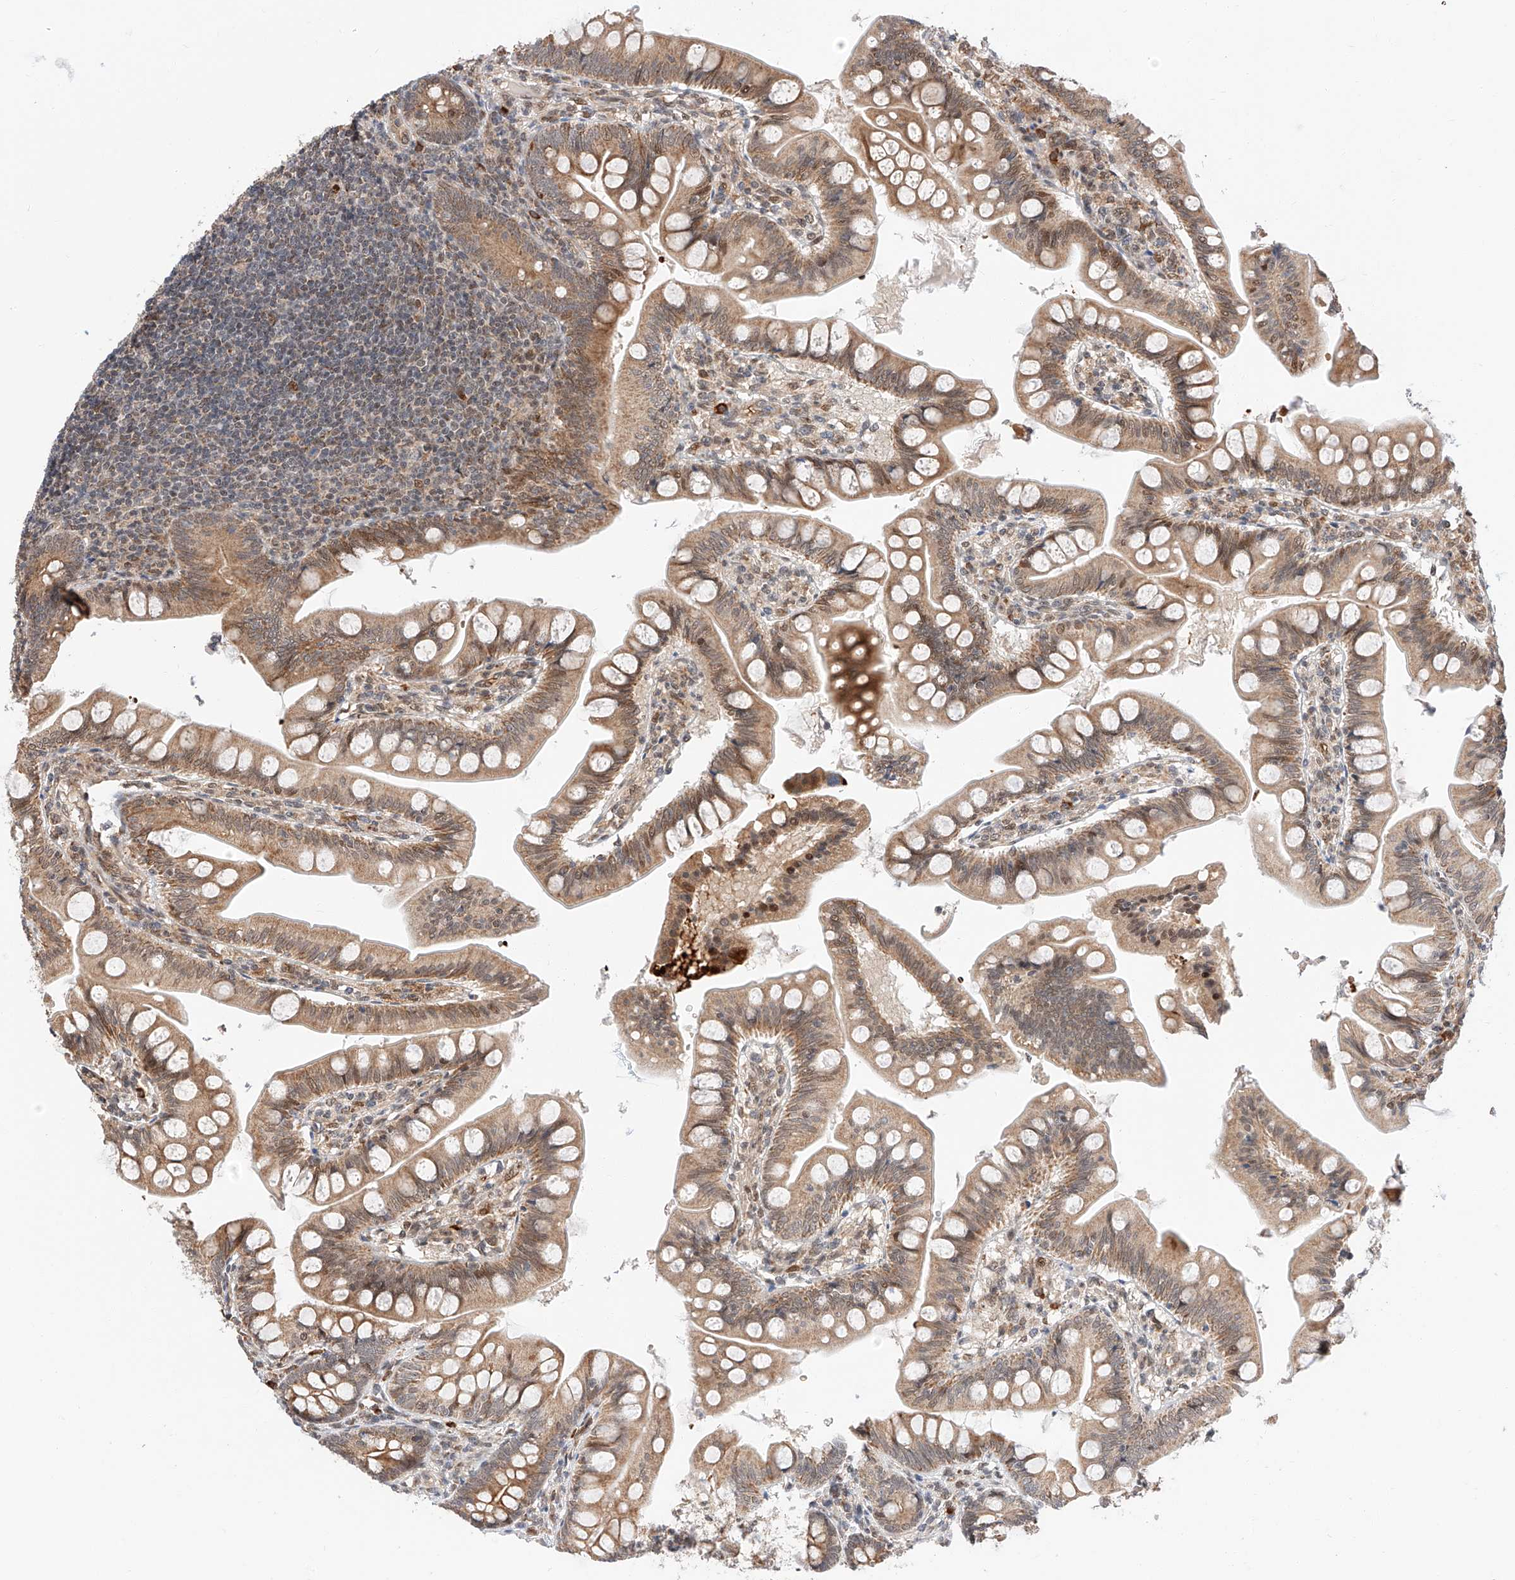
{"staining": {"intensity": "moderate", "quantity": ">75%", "location": "cytoplasmic/membranous,nuclear"}, "tissue": "small intestine", "cell_type": "Glandular cells", "image_type": "normal", "snomed": [{"axis": "morphology", "description": "Normal tissue, NOS"}, {"axis": "topography", "description": "Small intestine"}], "caption": "Small intestine stained with a brown dye exhibits moderate cytoplasmic/membranous,nuclear positive expression in approximately >75% of glandular cells.", "gene": "THTPA", "patient": {"sex": "male", "age": 7}}